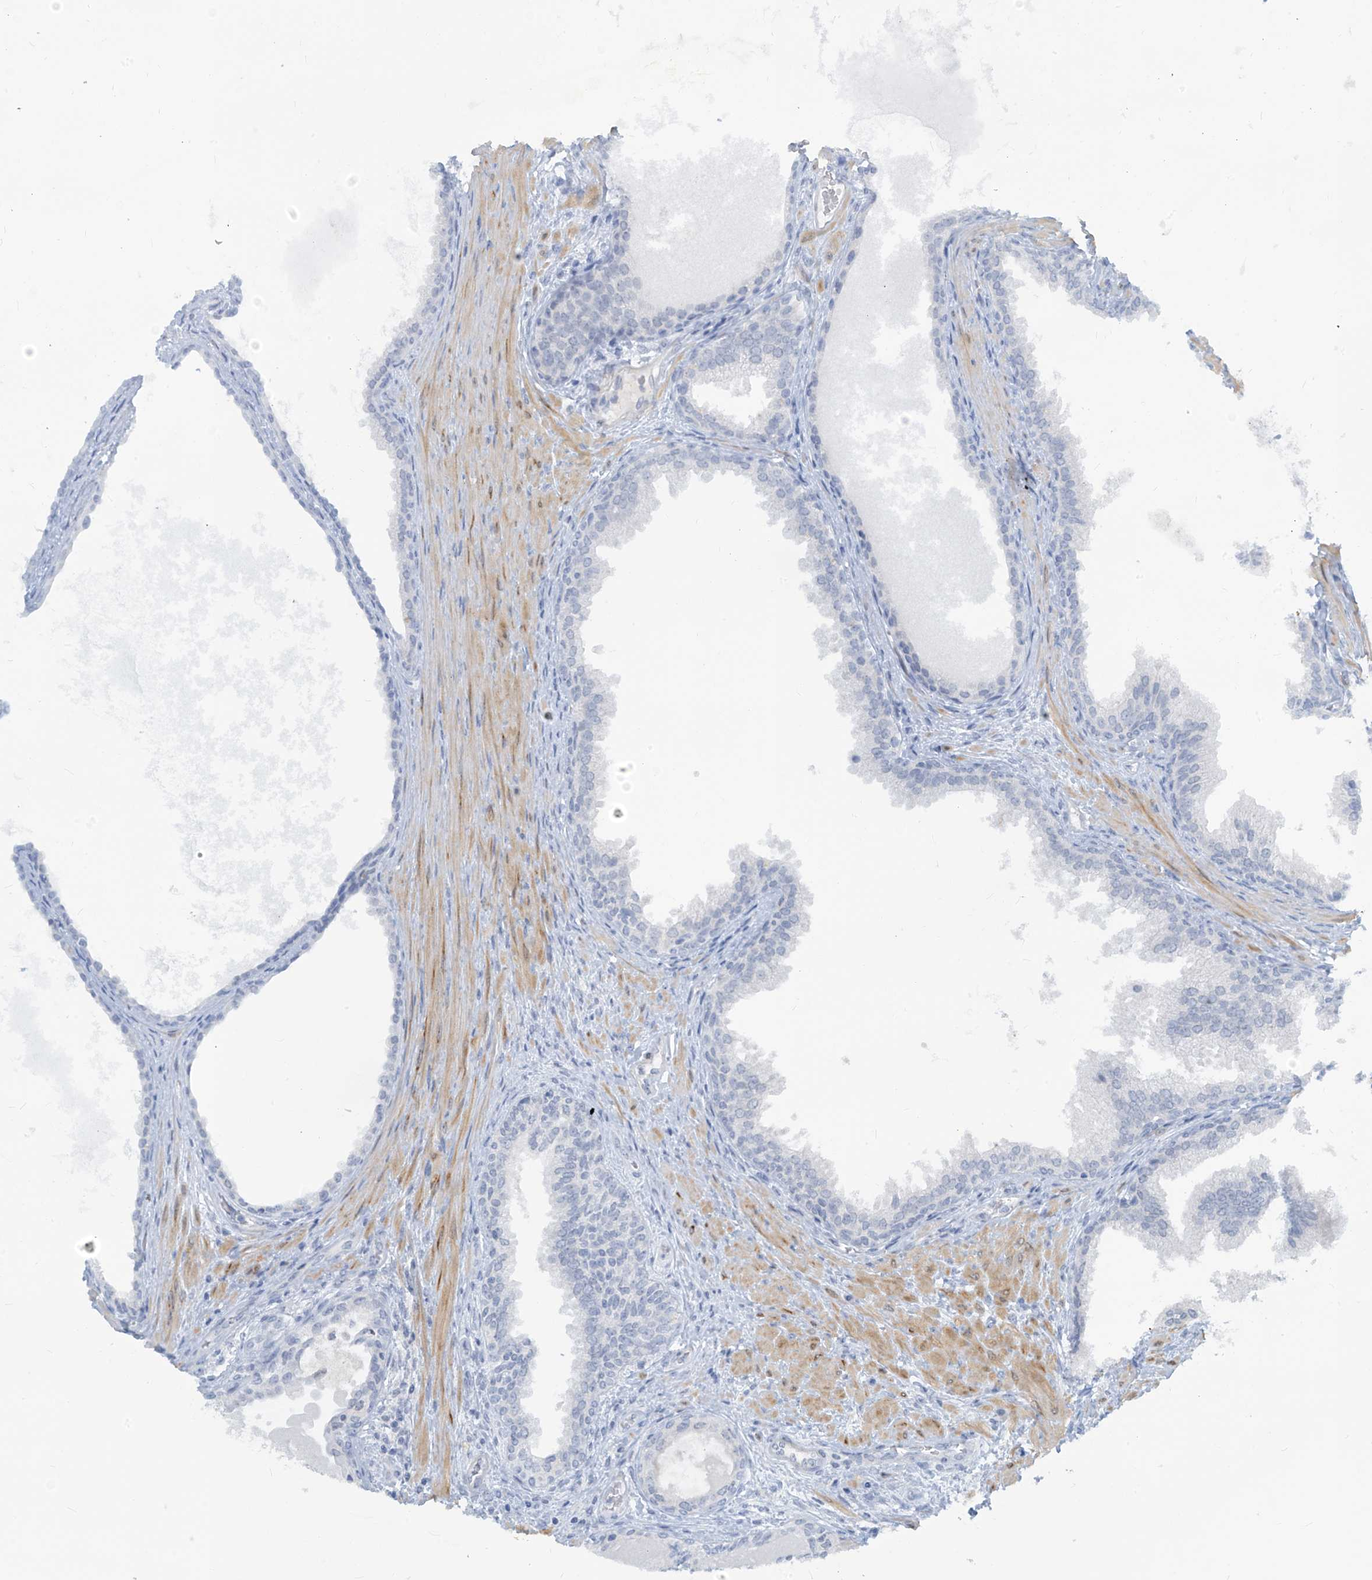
{"staining": {"intensity": "negative", "quantity": "none", "location": "none"}, "tissue": "prostate", "cell_type": "Glandular cells", "image_type": "normal", "snomed": [{"axis": "morphology", "description": "Normal tissue, NOS"}, {"axis": "topography", "description": "Prostate"}], "caption": "This is an IHC micrograph of normal human prostate. There is no expression in glandular cells.", "gene": "METAP1D", "patient": {"sex": "male", "age": 76}}